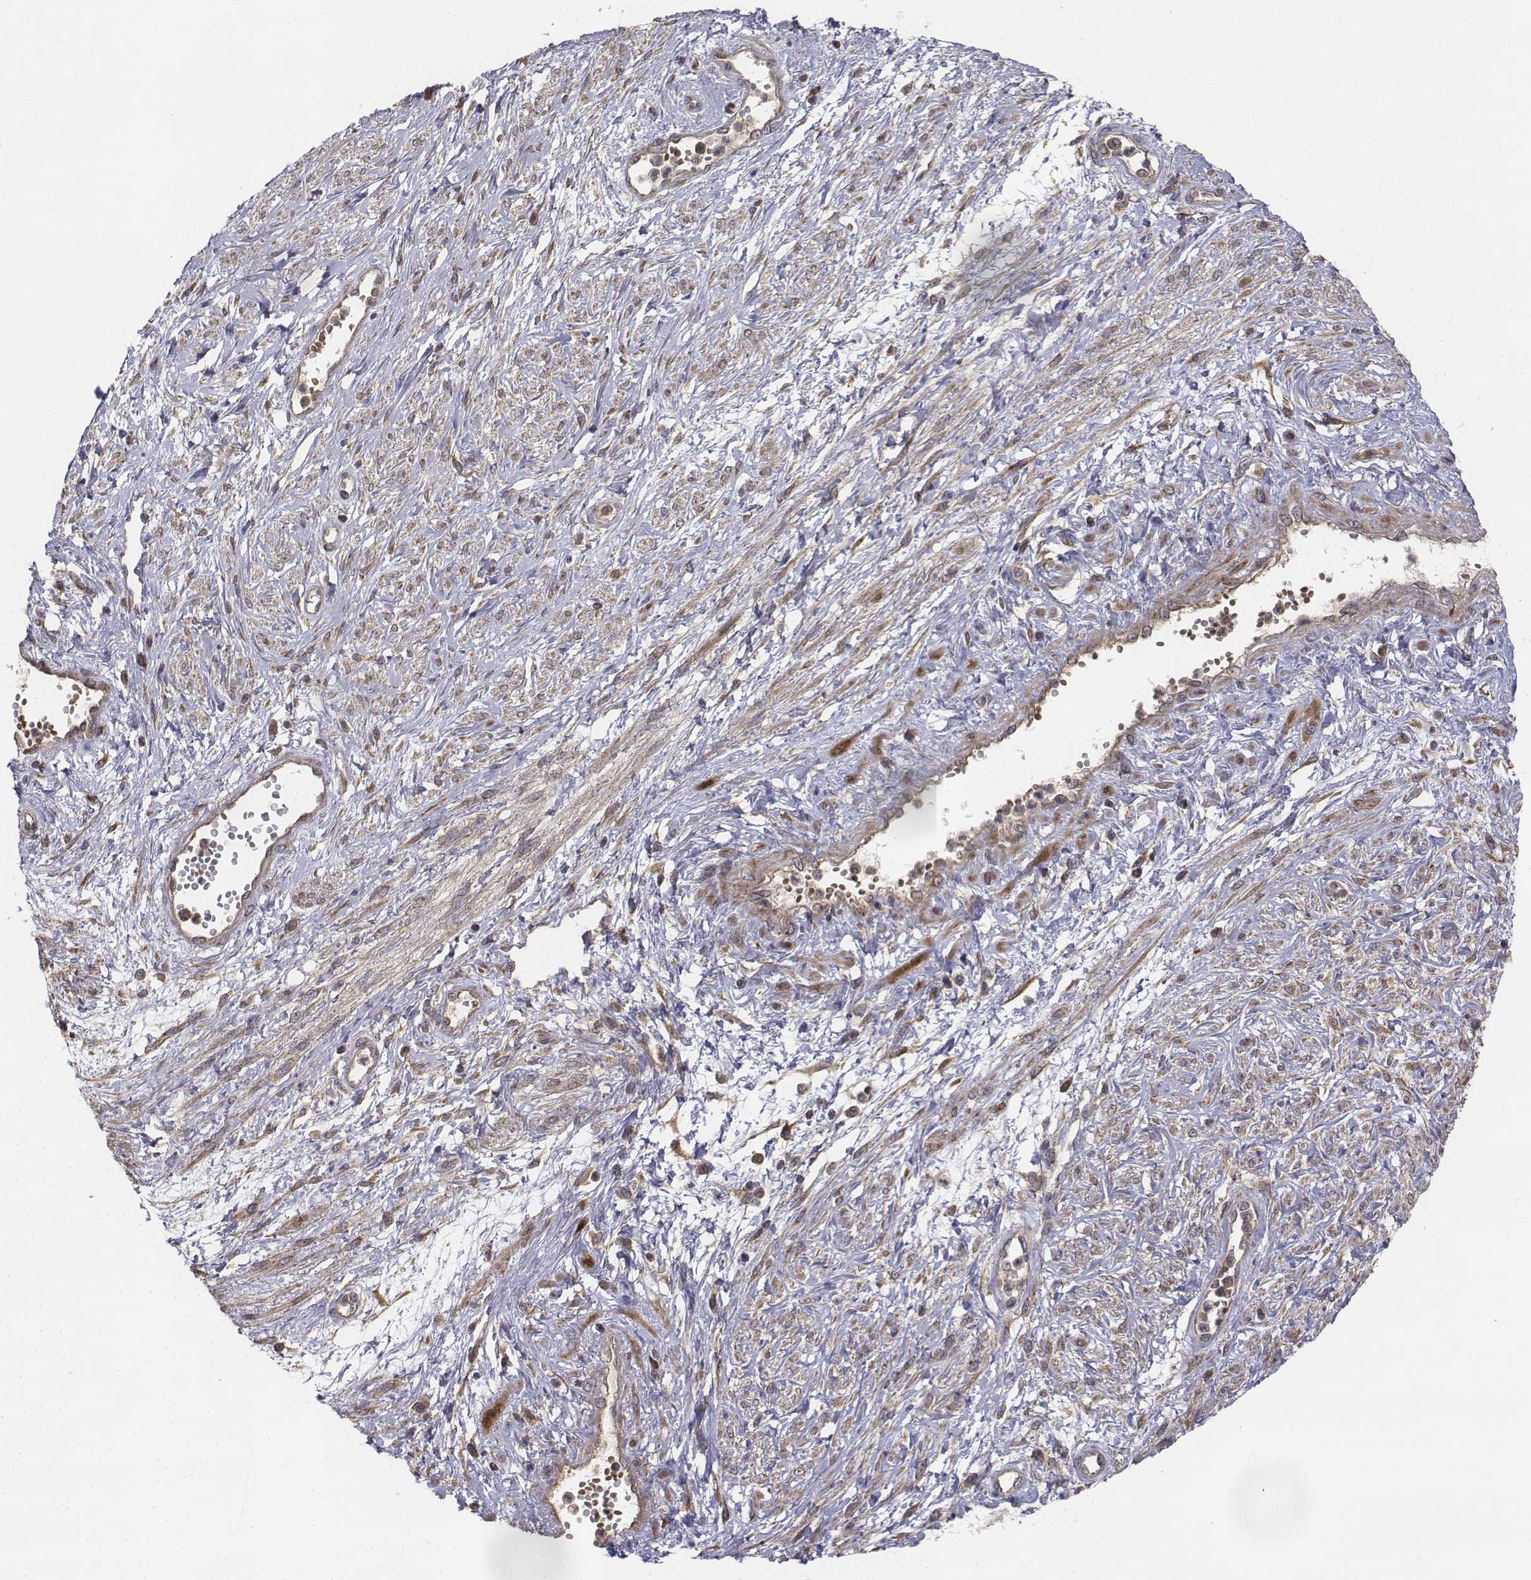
{"staining": {"intensity": "weak", "quantity": "25%-75%", "location": "cytoplasmic/membranous"}, "tissue": "cervical cancer", "cell_type": "Tumor cells", "image_type": "cancer", "snomed": [{"axis": "morphology", "description": "Squamous cell carcinoma, NOS"}, {"axis": "topography", "description": "Cervix"}], "caption": "Immunohistochemical staining of cervical cancer displays low levels of weak cytoplasmic/membranous staining in about 25%-75% of tumor cells. (DAB (3,3'-diaminobenzidine) IHC, brown staining for protein, blue staining for nuclei).", "gene": "FBXO21", "patient": {"sex": "female", "age": 34}}